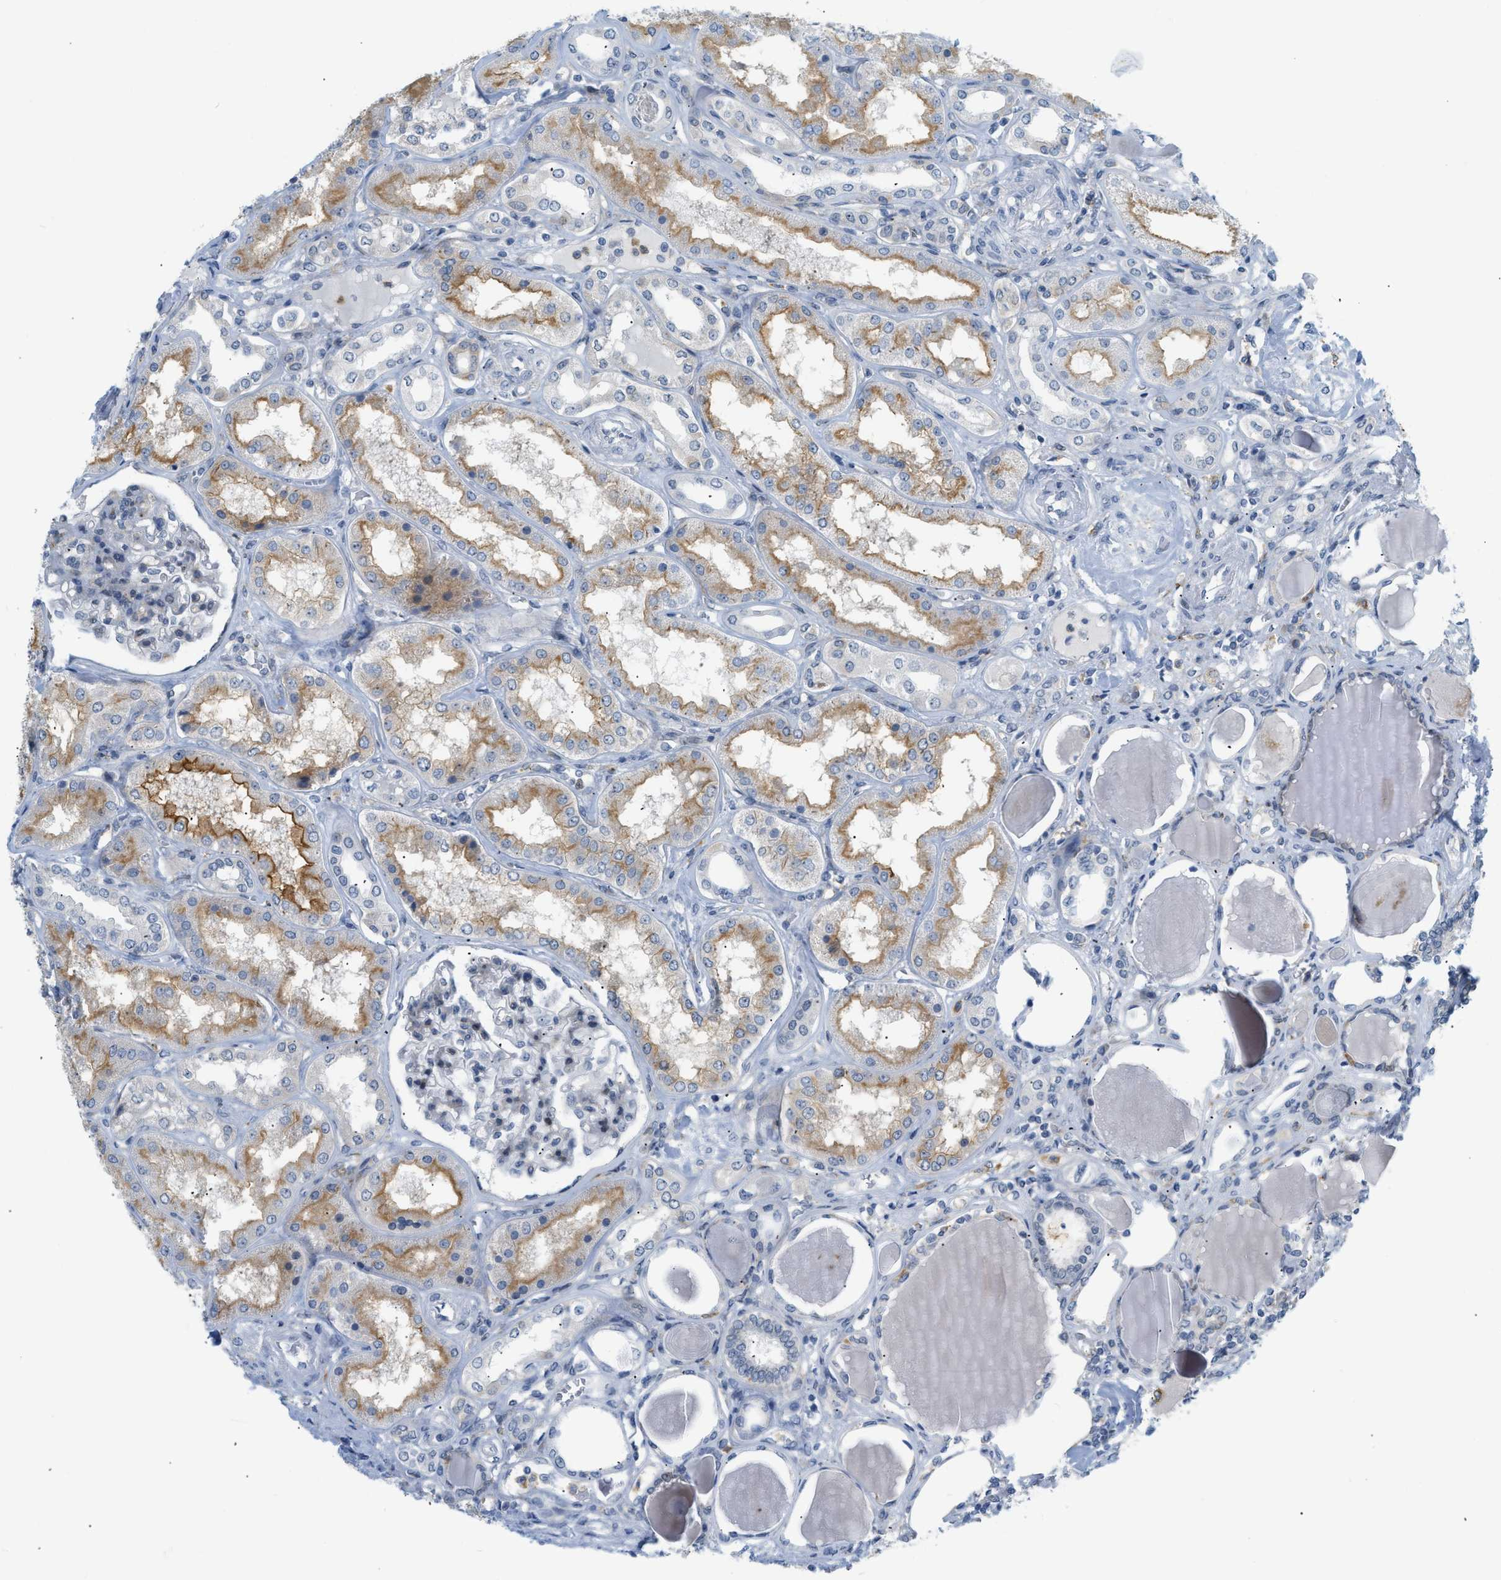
{"staining": {"intensity": "negative", "quantity": "none", "location": "none"}, "tissue": "kidney", "cell_type": "Cells in glomeruli", "image_type": "normal", "snomed": [{"axis": "morphology", "description": "Normal tissue, NOS"}, {"axis": "topography", "description": "Kidney"}], "caption": "Micrograph shows no protein positivity in cells in glomeruli of unremarkable kidney.", "gene": "ZNF408", "patient": {"sex": "female", "age": 56}}